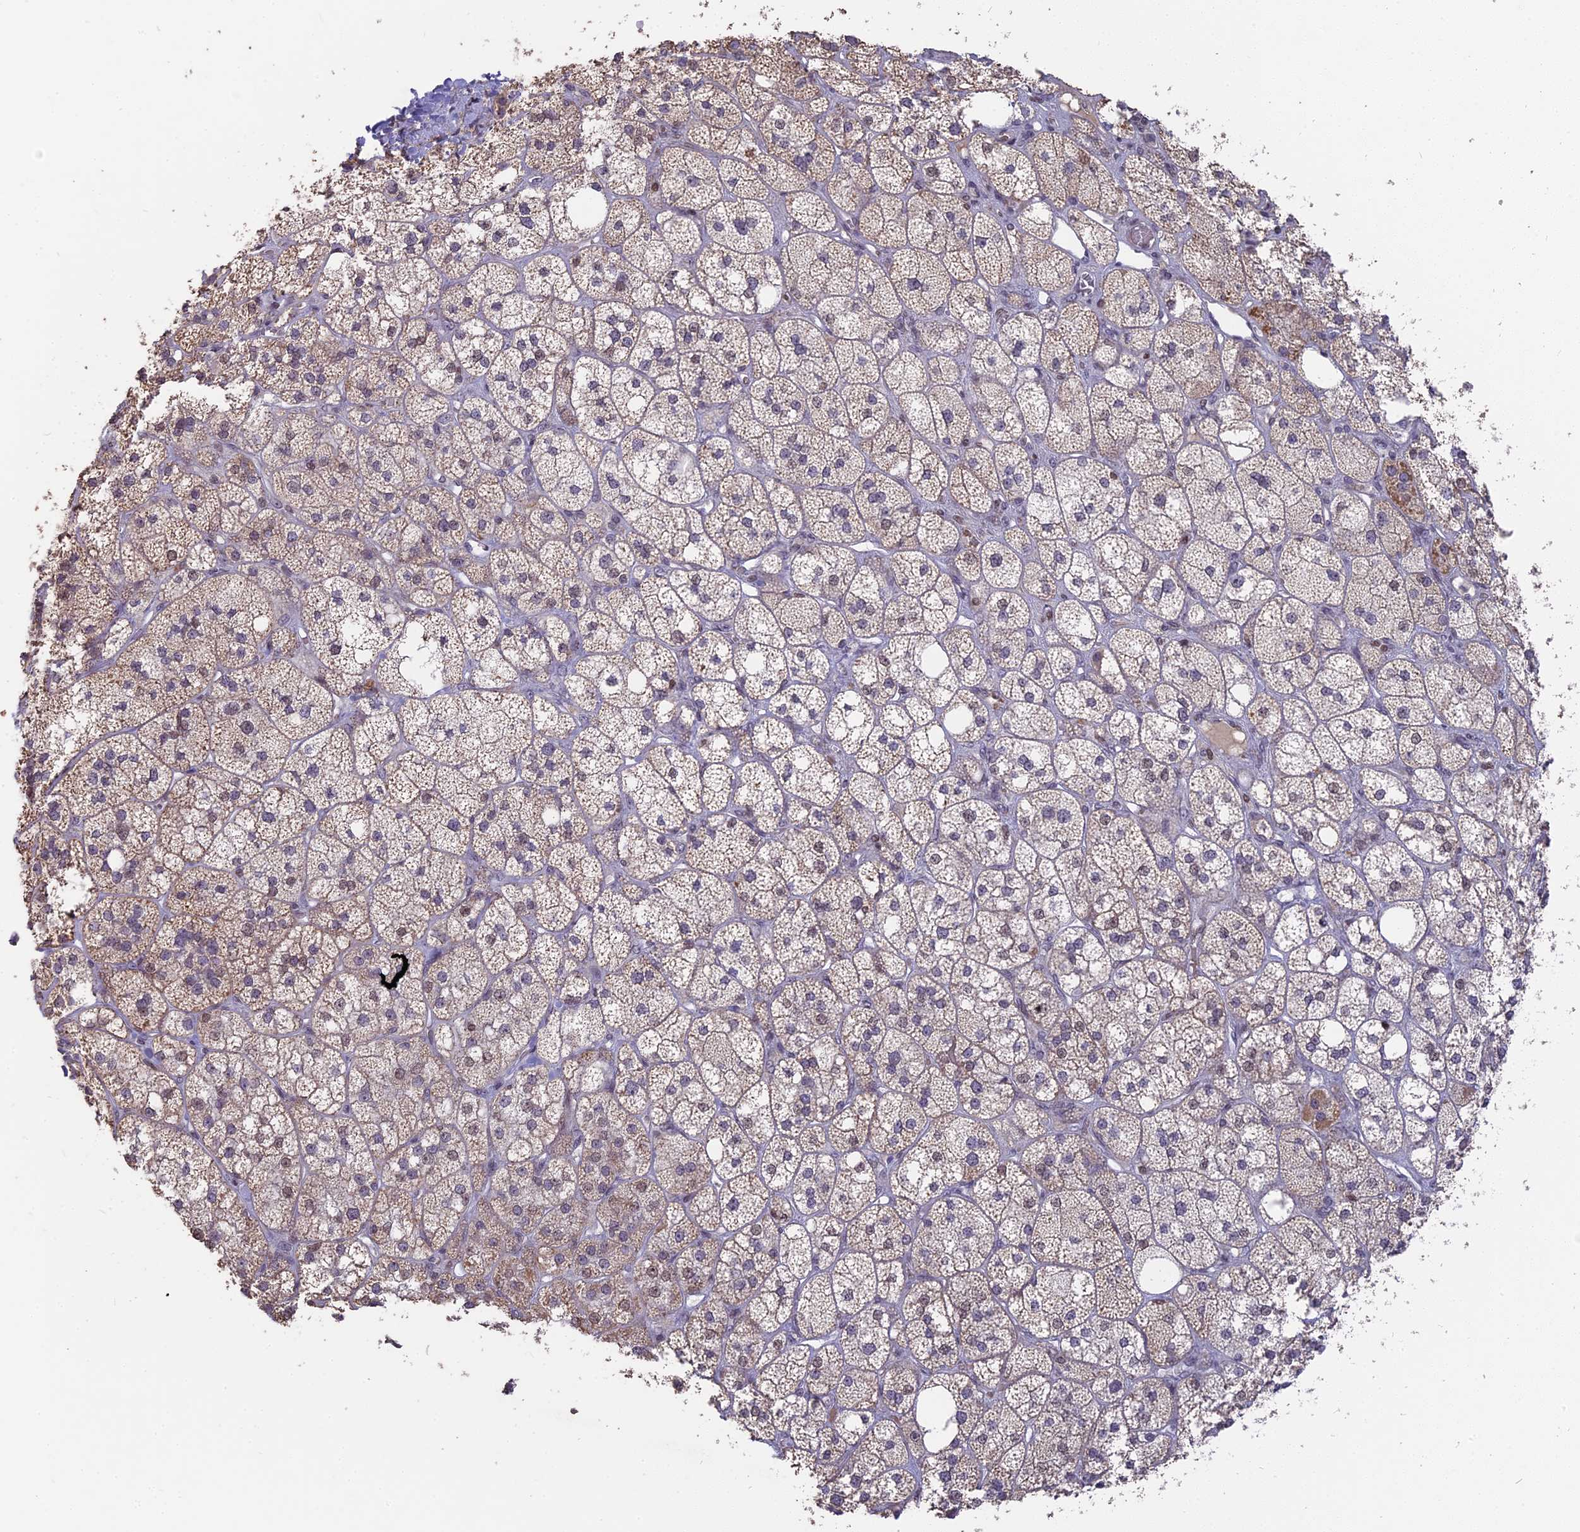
{"staining": {"intensity": "moderate", "quantity": "25%-75%", "location": "cytoplasmic/membranous"}, "tissue": "adrenal gland", "cell_type": "Glandular cells", "image_type": "normal", "snomed": [{"axis": "morphology", "description": "Normal tissue, NOS"}, {"axis": "topography", "description": "Adrenal gland"}], "caption": "IHC staining of normal adrenal gland, which reveals medium levels of moderate cytoplasmic/membranous expression in about 25%-75% of glandular cells indicating moderate cytoplasmic/membranous protein staining. The staining was performed using DAB (3,3'-diaminobenzidine) (brown) for protein detection and nuclei were counterstained in hematoxylin (blue).", "gene": "NR1H3", "patient": {"sex": "male", "age": 61}}